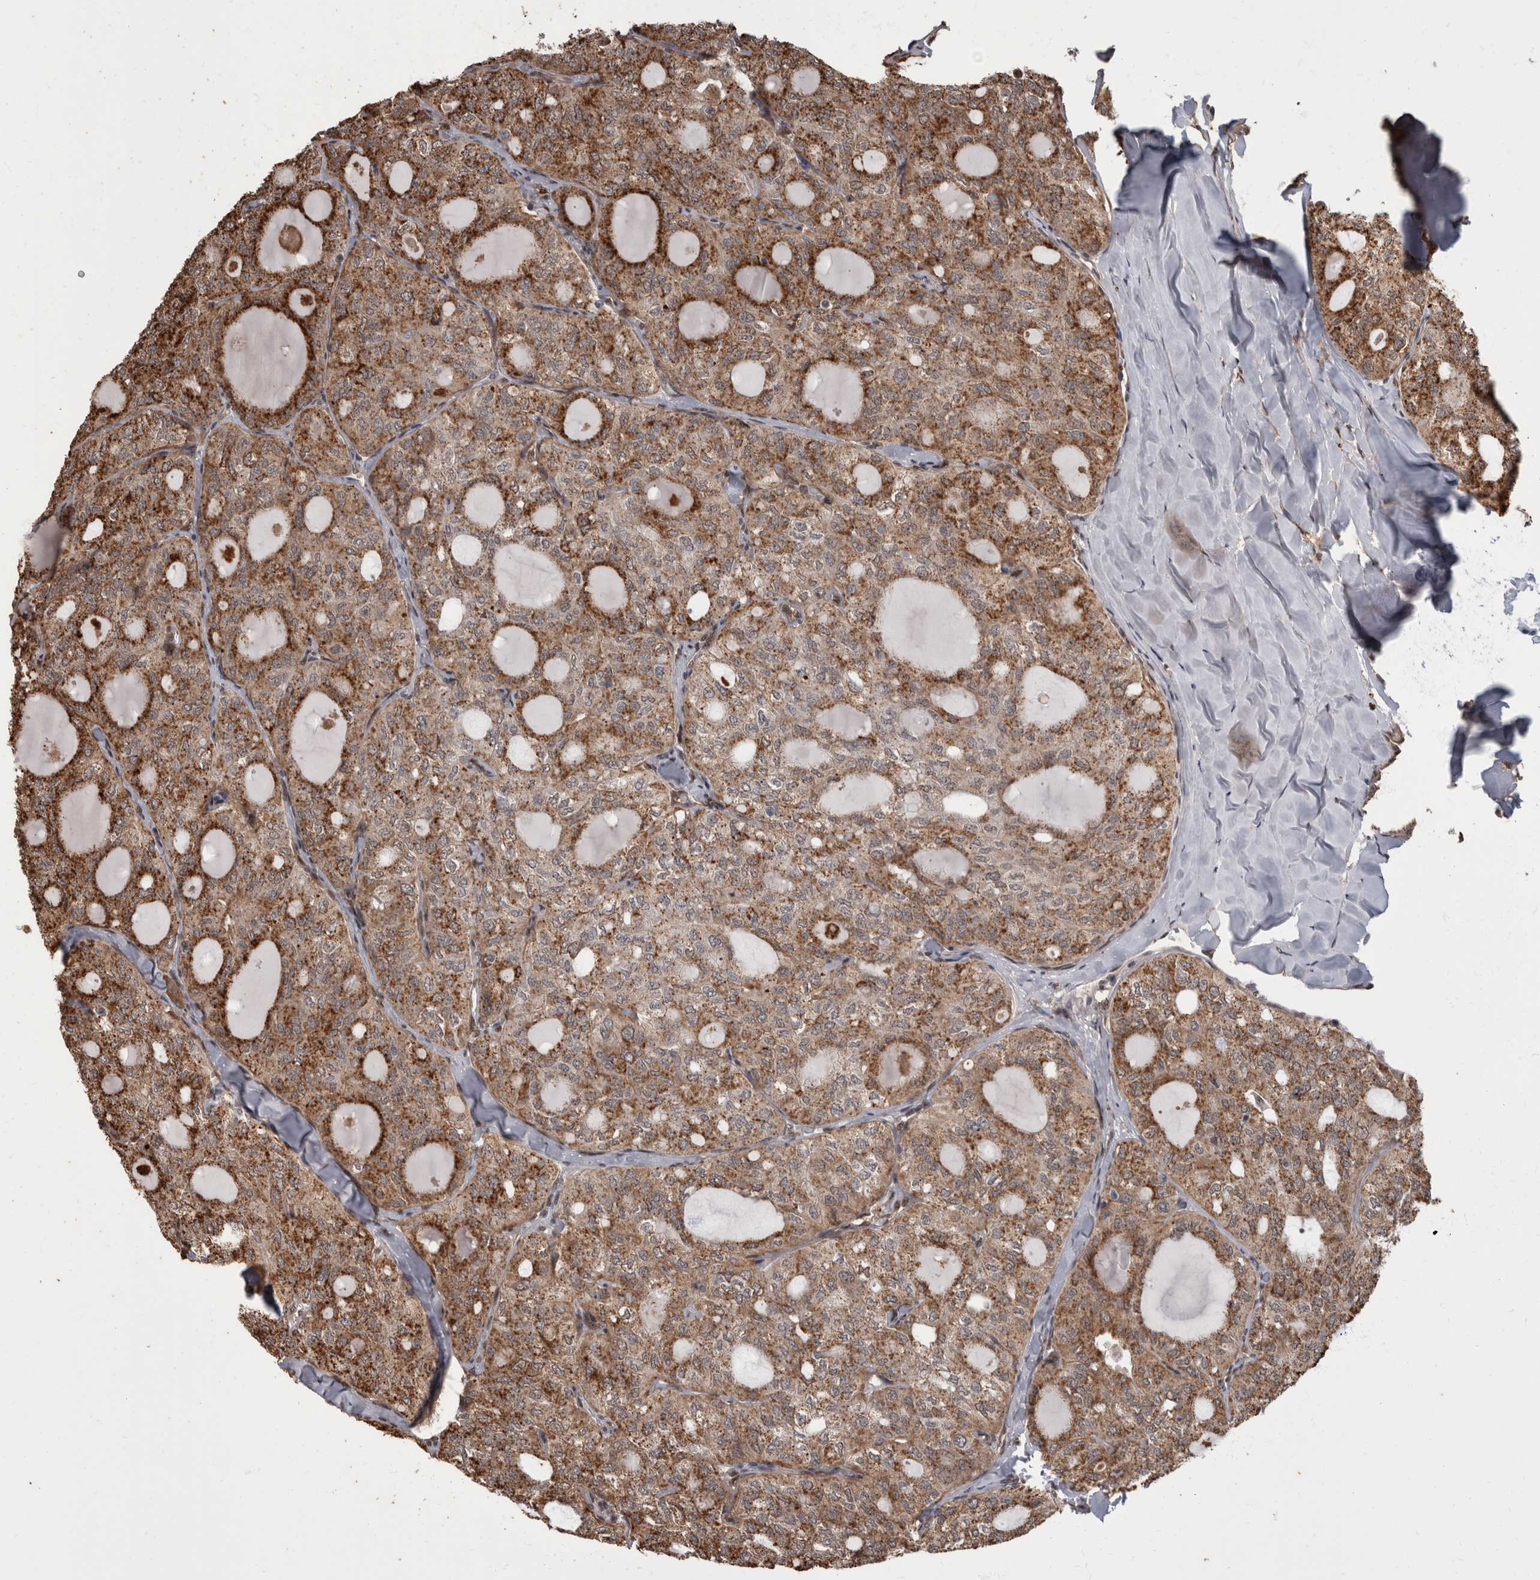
{"staining": {"intensity": "moderate", "quantity": ">75%", "location": "cytoplasmic/membranous"}, "tissue": "thyroid cancer", "cell_type": "Tumor cells", "image_type": "cancer", "snomed": [{"axis": "morphology", "description": "Follicular adenoma carcinoma, NOS"}, {"axis": "topography", "description": "Thyroid gland"}], "caption": "Immunohistochemical staining of thyroid cancer reveals medium levels of moderate cytoplasmic/membranous positivity in about >75% of tumor cells.", "gene": "AKT3", "patient": {"sex": "male", "age": 75}}